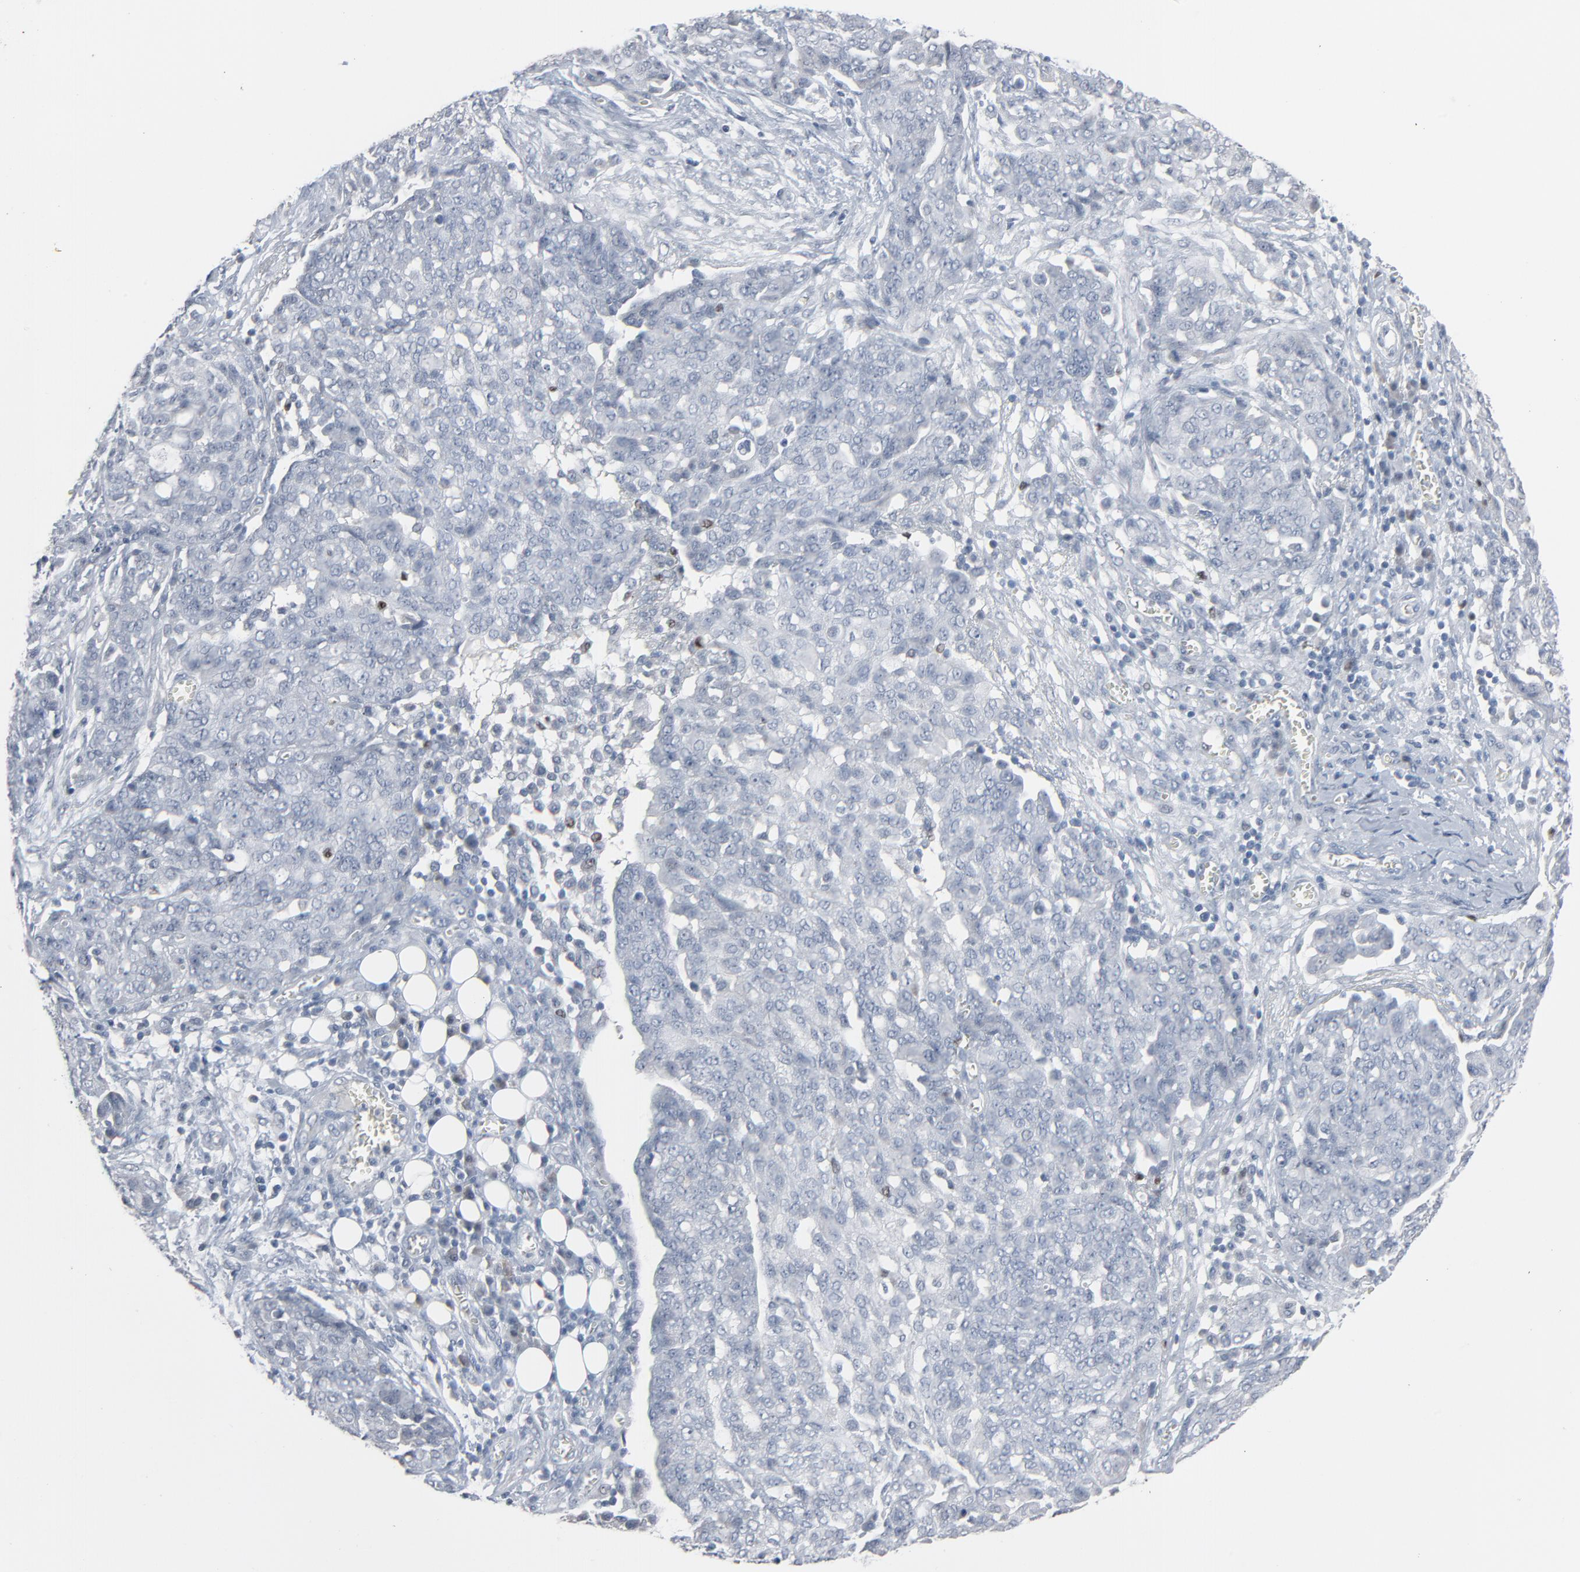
{"staining": {"intensity": "negative", "quantity": "none", "location": "none"}, "tissue": "ovarian cancer", "cell_type": "Tumor cells", "image_type": "cancer", "snomed": [{"axis": "morphology", "description": "Cystadenocarcinoma, serous, NOS"}, {"axis": "topography", "description": "Soft tissue"}, {"axis": "topography", "description": "Ovary"}], "caption": "A photomicrograph of serous cystadenocarcinoma (ovarian) stained for a protein exhibits no brown staining in tumor cells.", "gene": "SAGE1", "patient": {"sex": "female", "age": 57}}